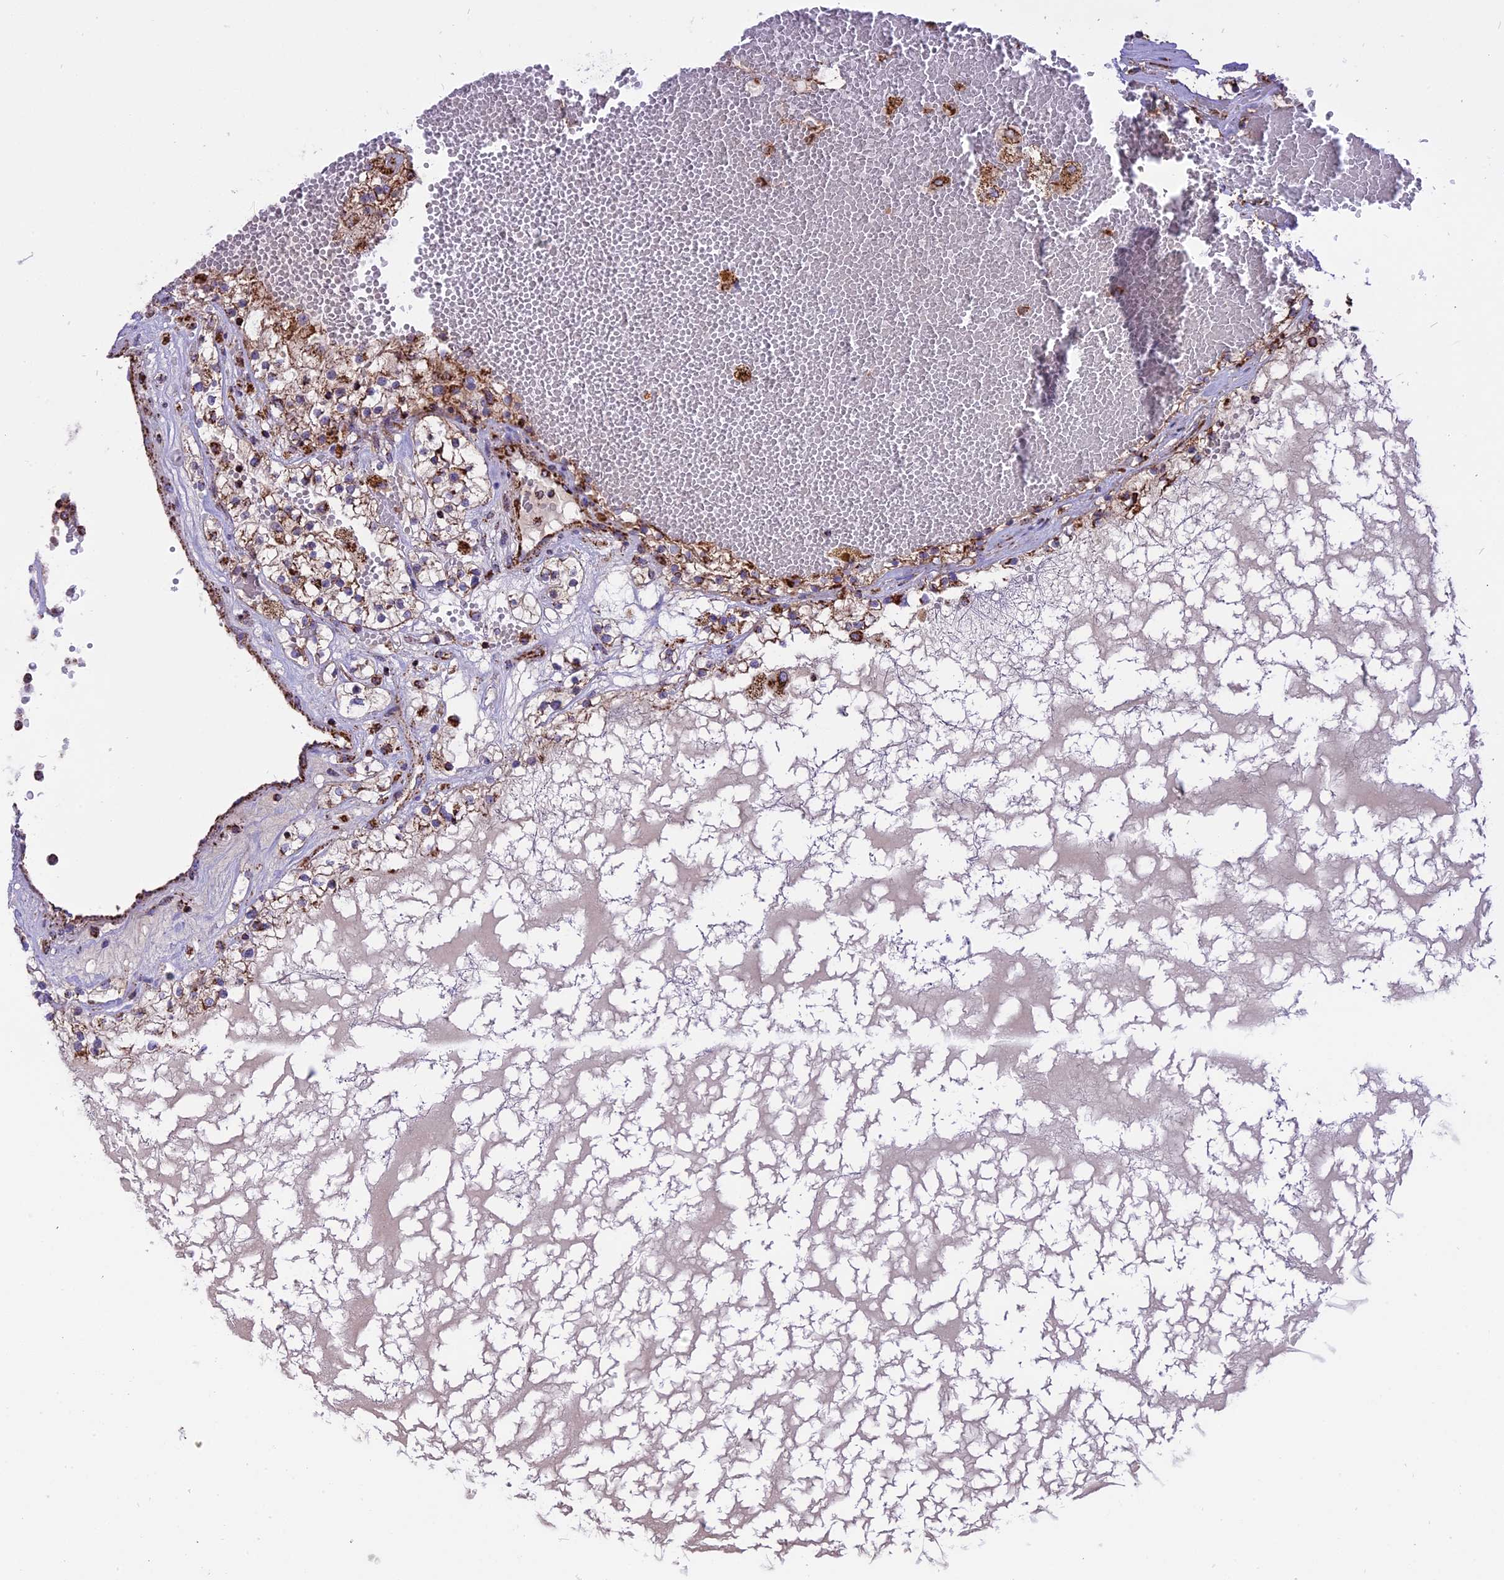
{"staining": {"intensity": "moderate", "quantity": "25%-75%", "location": "cytoplasmic/membranous"}, "tissue": "renal cancer", "cell_type": "Tumor cells", "image_type": "cancer", "snomed": [{"axis": "morphology", "description": "Normal tissue, NOS"}, {"axis": "morphology", "description": "Adenocarcinoma, NOS"}, {"axis": "topography", "description": "Kidney"}], "caption": "Protein positivity by immunohistochemistry (IHC) reveals moderate cytoplasmic/membranous positivity in about 25%-75% of tumor cells in renal cancer (adenocarcinoma).", "gene": "TTC4", "patient": {"sex": "male", "age": 68}}